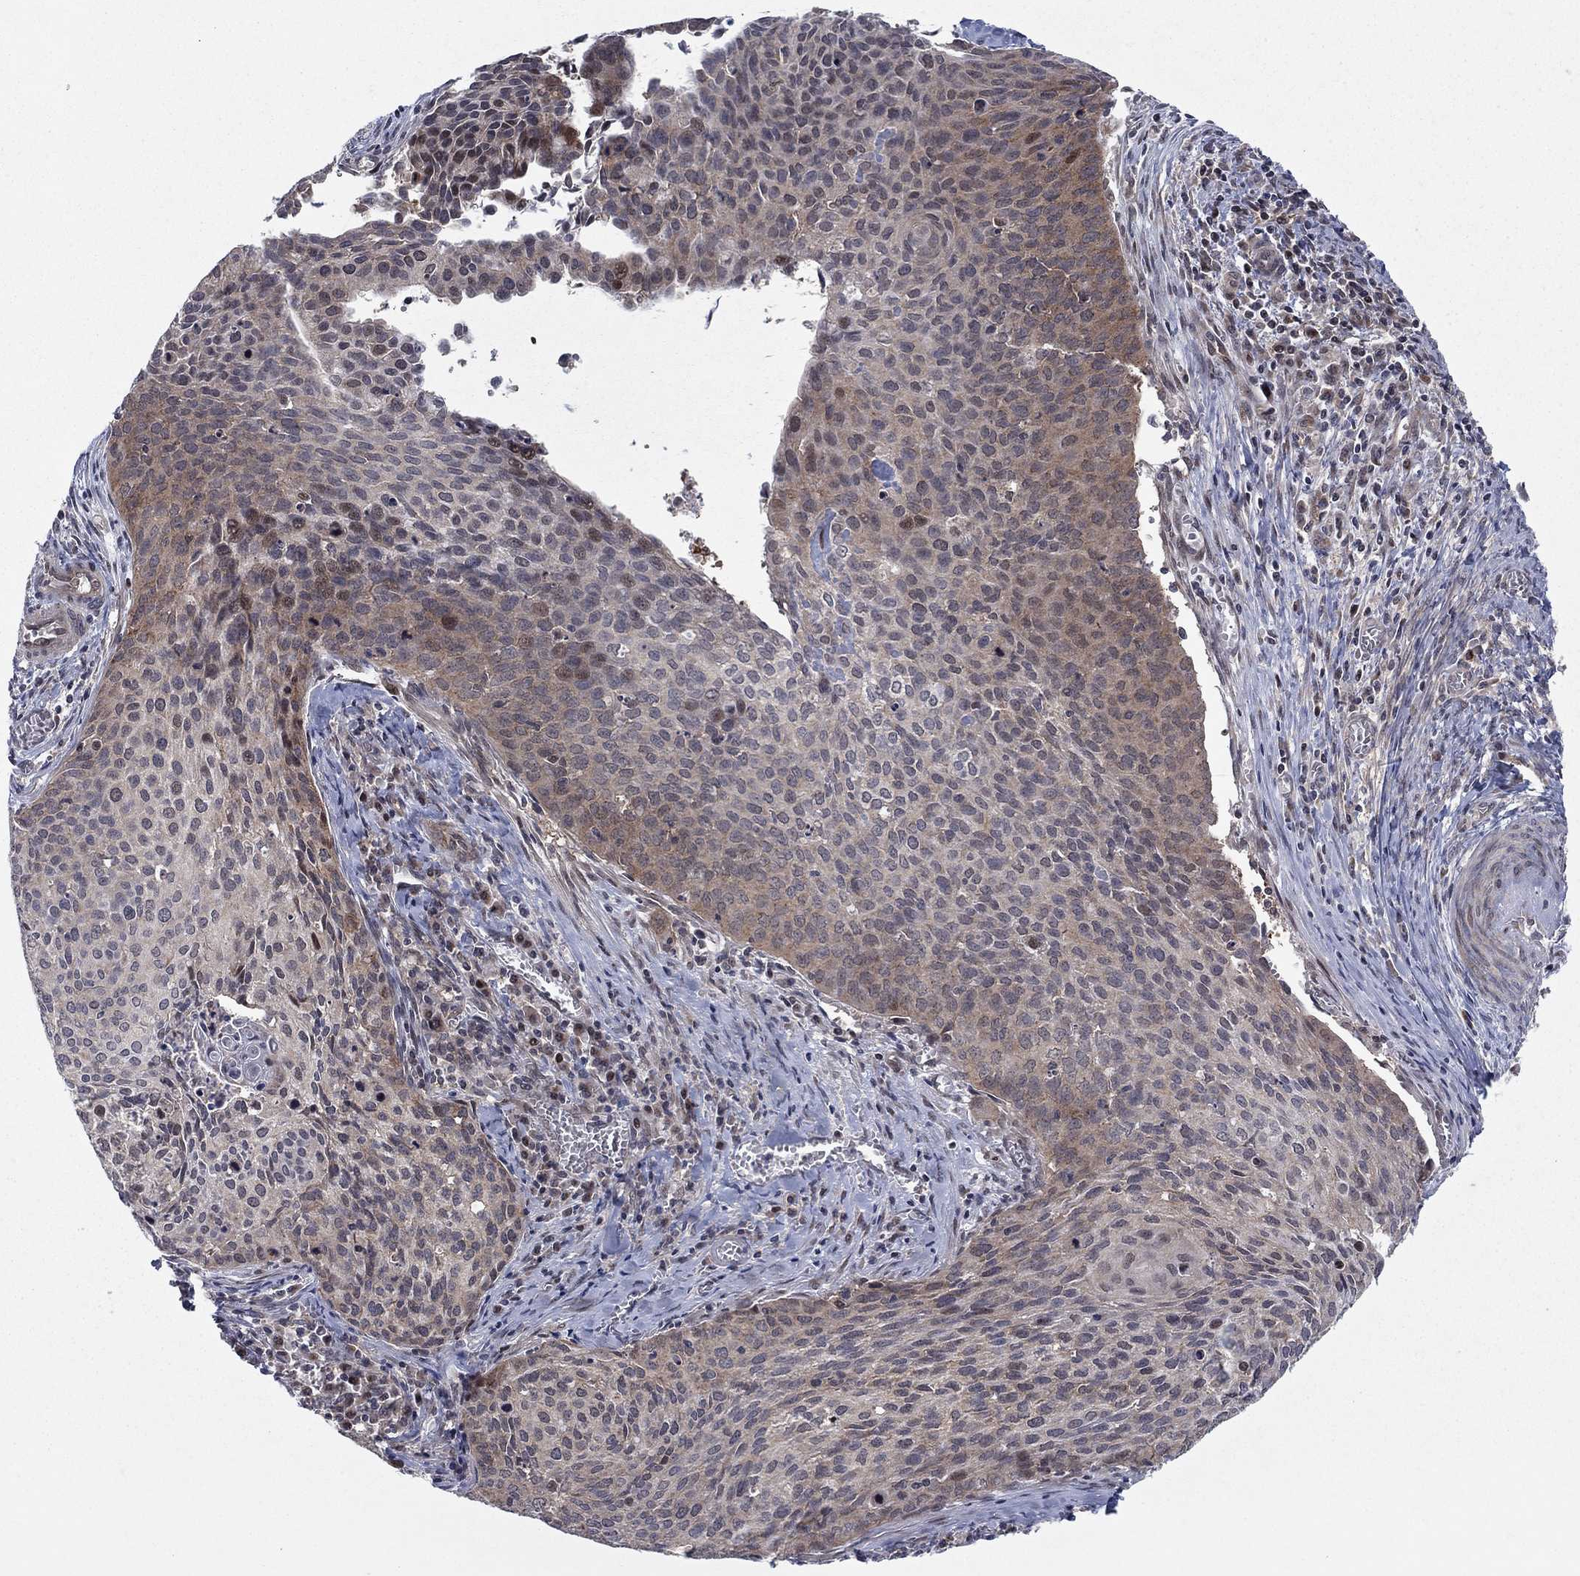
{"staining": {"intensity": "moderate", "quantity": "<25%", "location": "cytoplasmic/membranous"}, "tissue": "cervical cancer", "cell_type": "Tumor cells", "image_type": "cancer", "snomed": [{"axis": "morphology", "description": "Squamous cell carcinoma, NOS"}, {"axis": "topography", "description": "Cervix"}], "caption": "DAB immunohistochemical staining of human cervical cancer (squamous cell carcinoma) reveals moderate cytoplasmic/membranous protein expression in about <25% of tumor cells.", "gene": "PSMC1", "patient": {"sex": "female", "age": 29}}